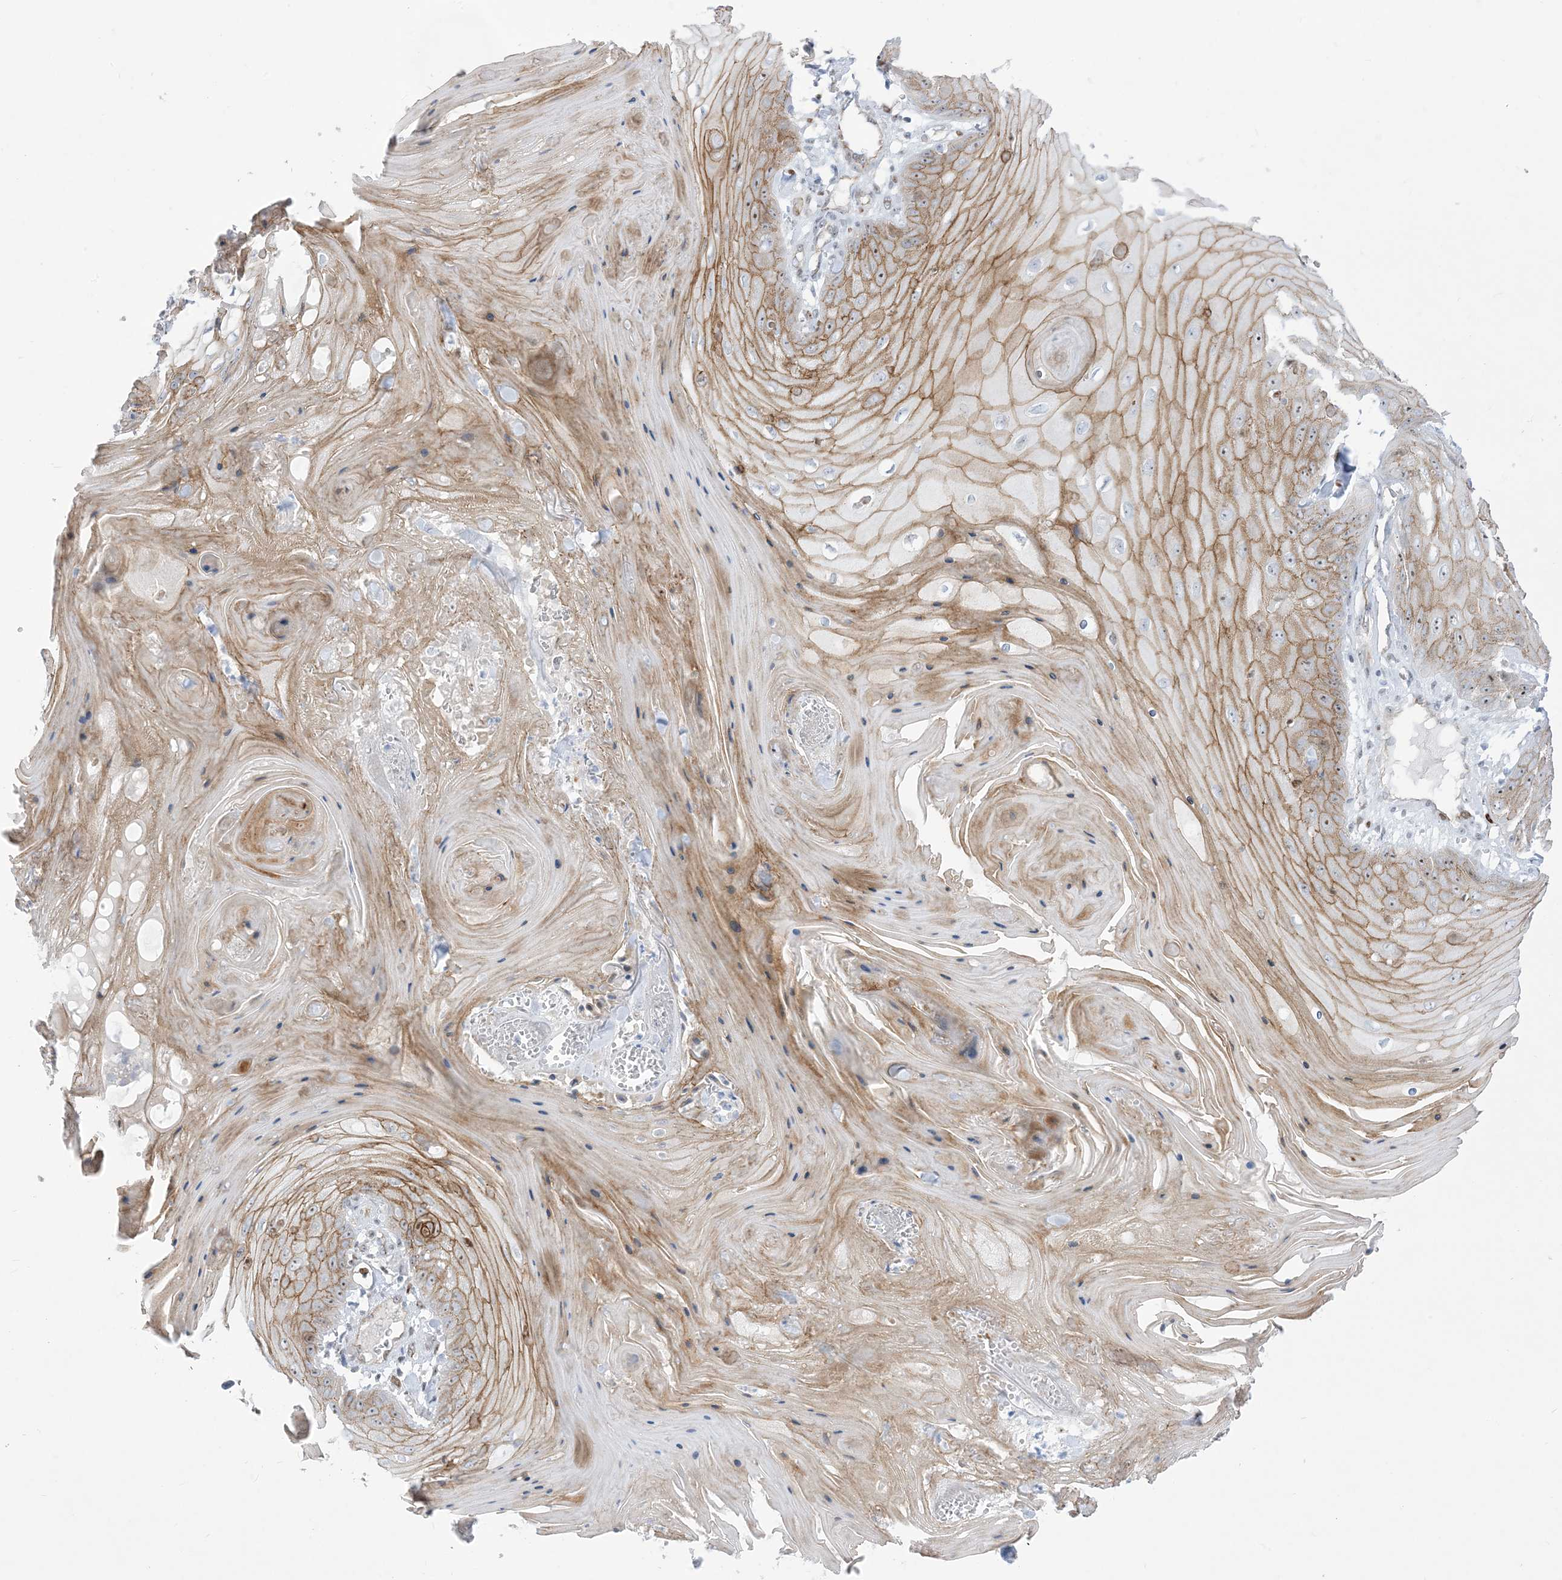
{"staining": {"intensity": "moderate", "quantity": ">75%", "location": "cytoplasmic/membranous"}, "tissue": "skin cancer", "cell_type": "Tumor cells", "image_type": "cancer", "snomed": [{"axis": "morphology", "description": "Squamous cell carcinoma, NOS"}, {"axis": "topography", "description": "Skin"}], "caption": "Immunohistochemical staining of human skin cancer demonstrates medium levels of moderate cytoplasmic/membranous protein positivity in about >75% of tumor cells. (Stains: DAB in brown, nuclei in blue, Microscopy: brightfield microscopy at high magnification).", "gene": "MARS2", "patient": {"sex": "male", "age": 74}}